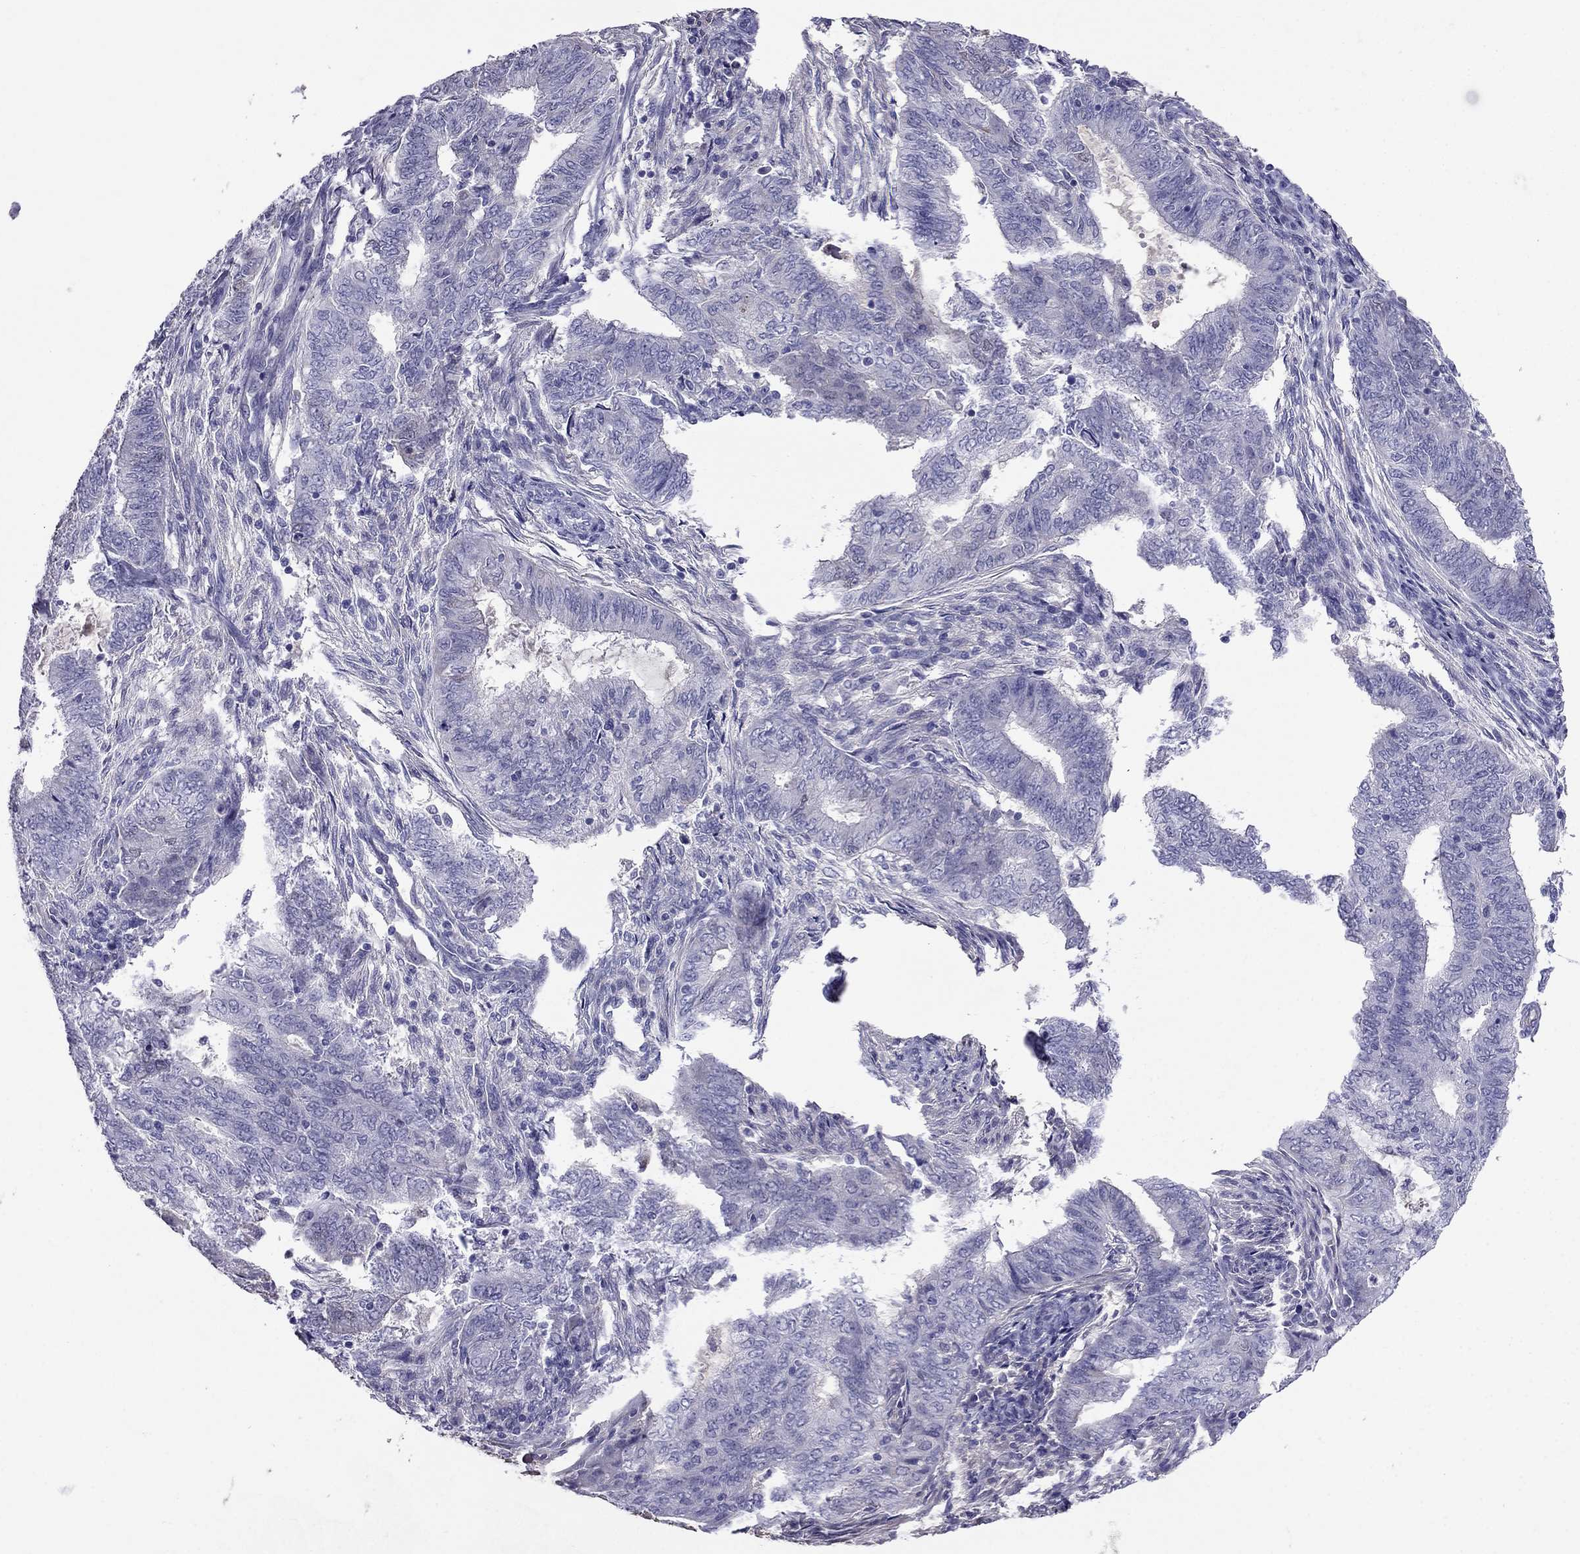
{"staining": {"intensity": "negative", "quantity": "none", "location": "none"}, "tissue": "endometrial cancer", "cell_type": "Tumor cells", "image_type": "cancer", "snomed": [{"axis": "morphology", "description": "Adenocarcinoma, NOS"}, {"axis": "topography", "description": "Endometrium"}], "caption": "A high-resolution image shows immunohistochemistry (IHC) staining of endometrial cancer (adenocarcinoma), which reveals no significant staining in tumor cells.", "gene": "TBC1D21", "patient": {"sex": "female", "age": 62}}